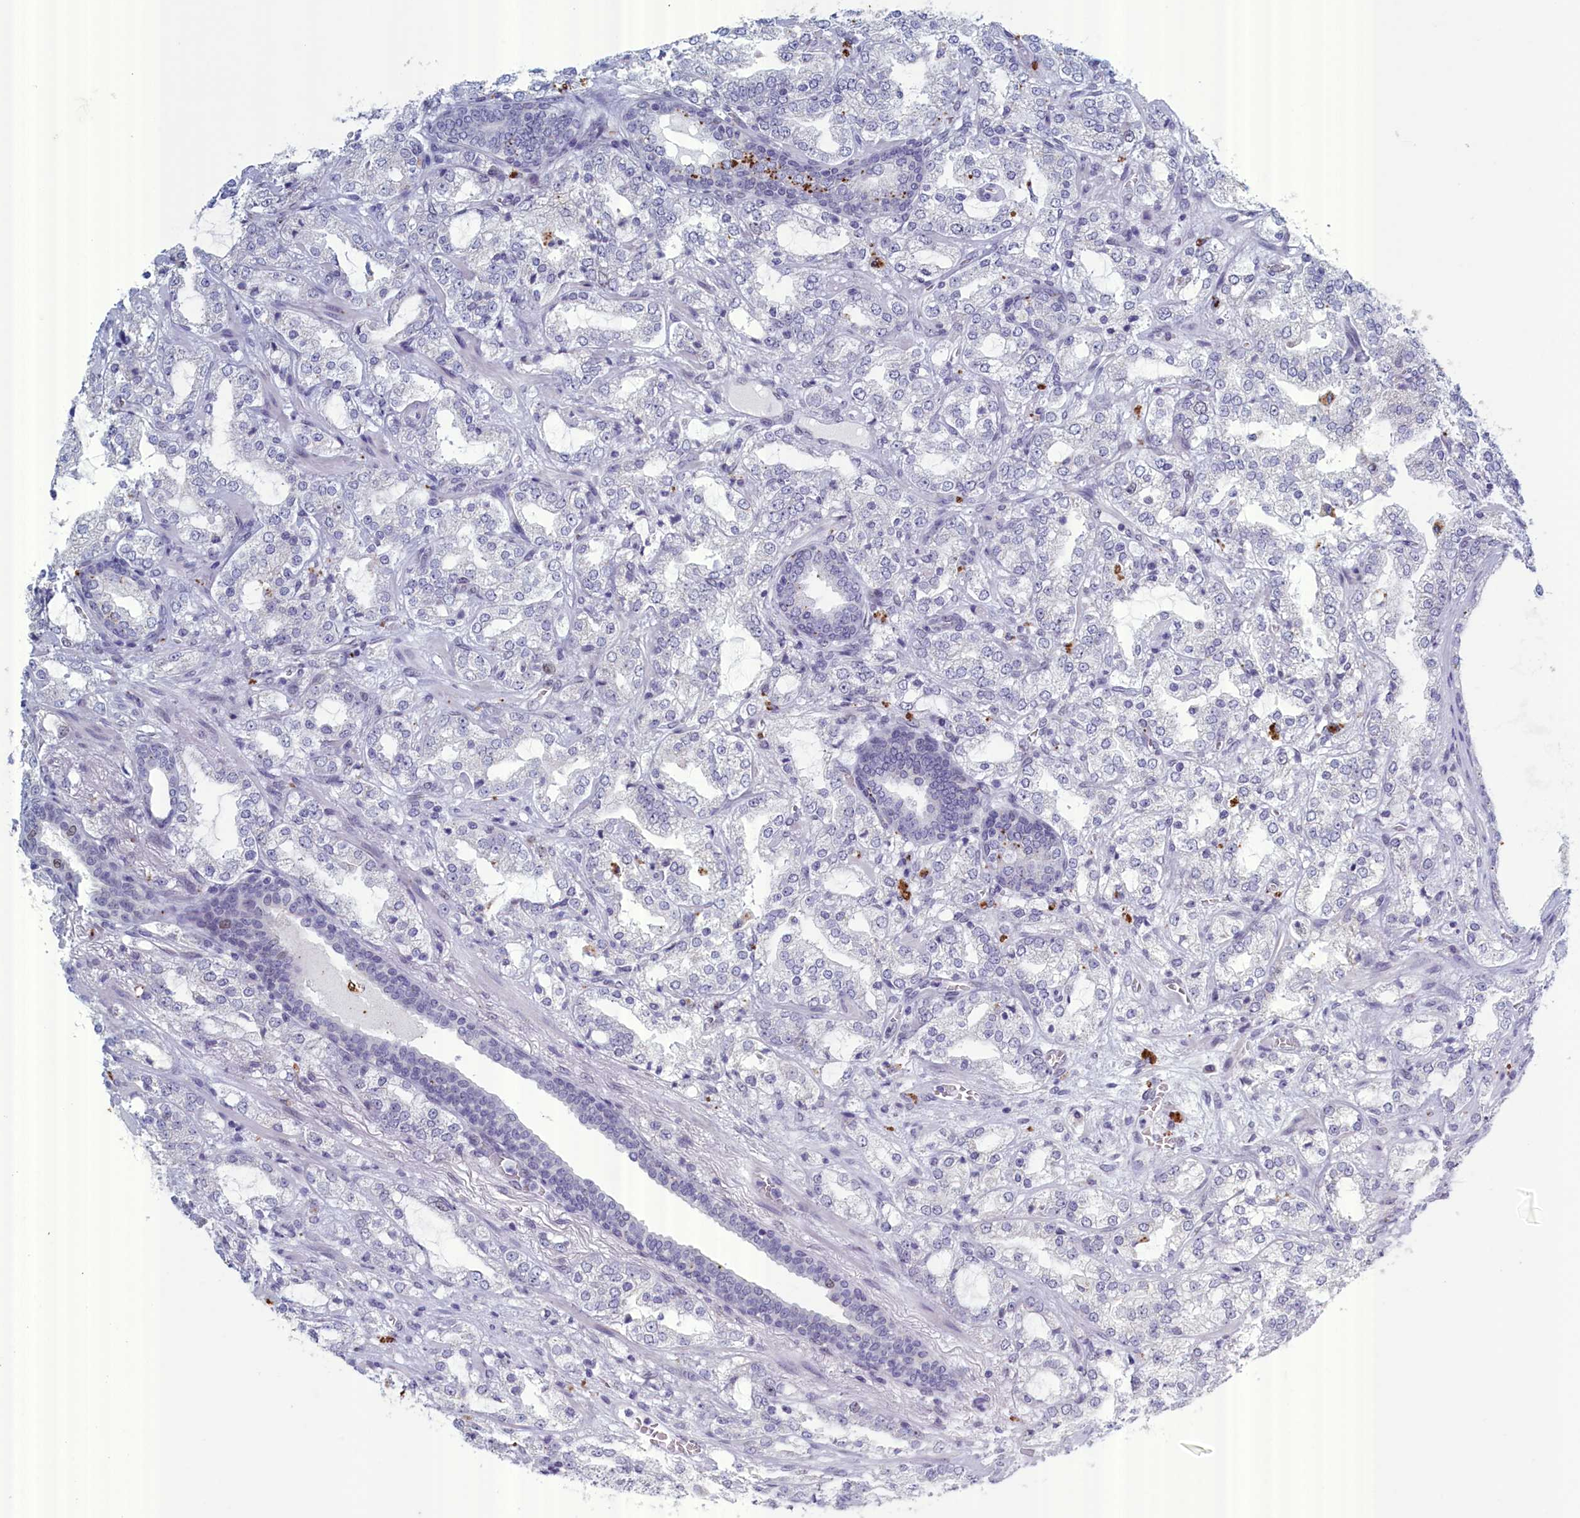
{"staining": {"intensity": "negative", "quantity": "none", "location": "none"}, "tissue": "prostate cancer", "cell_type": "Tumor cells", "image_type": "cancer", "snomed": [{"axis": "morphology", "description": "Adenocarcinoma, High grade"}, {"axis": "topography", "description": "Prostate"}], "caption": "The micrograph demonstrates no staining of tumor cells in prostate cancer (adenocarcinoma (high-grade)). (DAB (3,3'-diaminobenzidine) immunohistochemistry with hematoxylin counter stain).", "gene": "WDR76", "patient": {"sex": "male", "age": 64}}